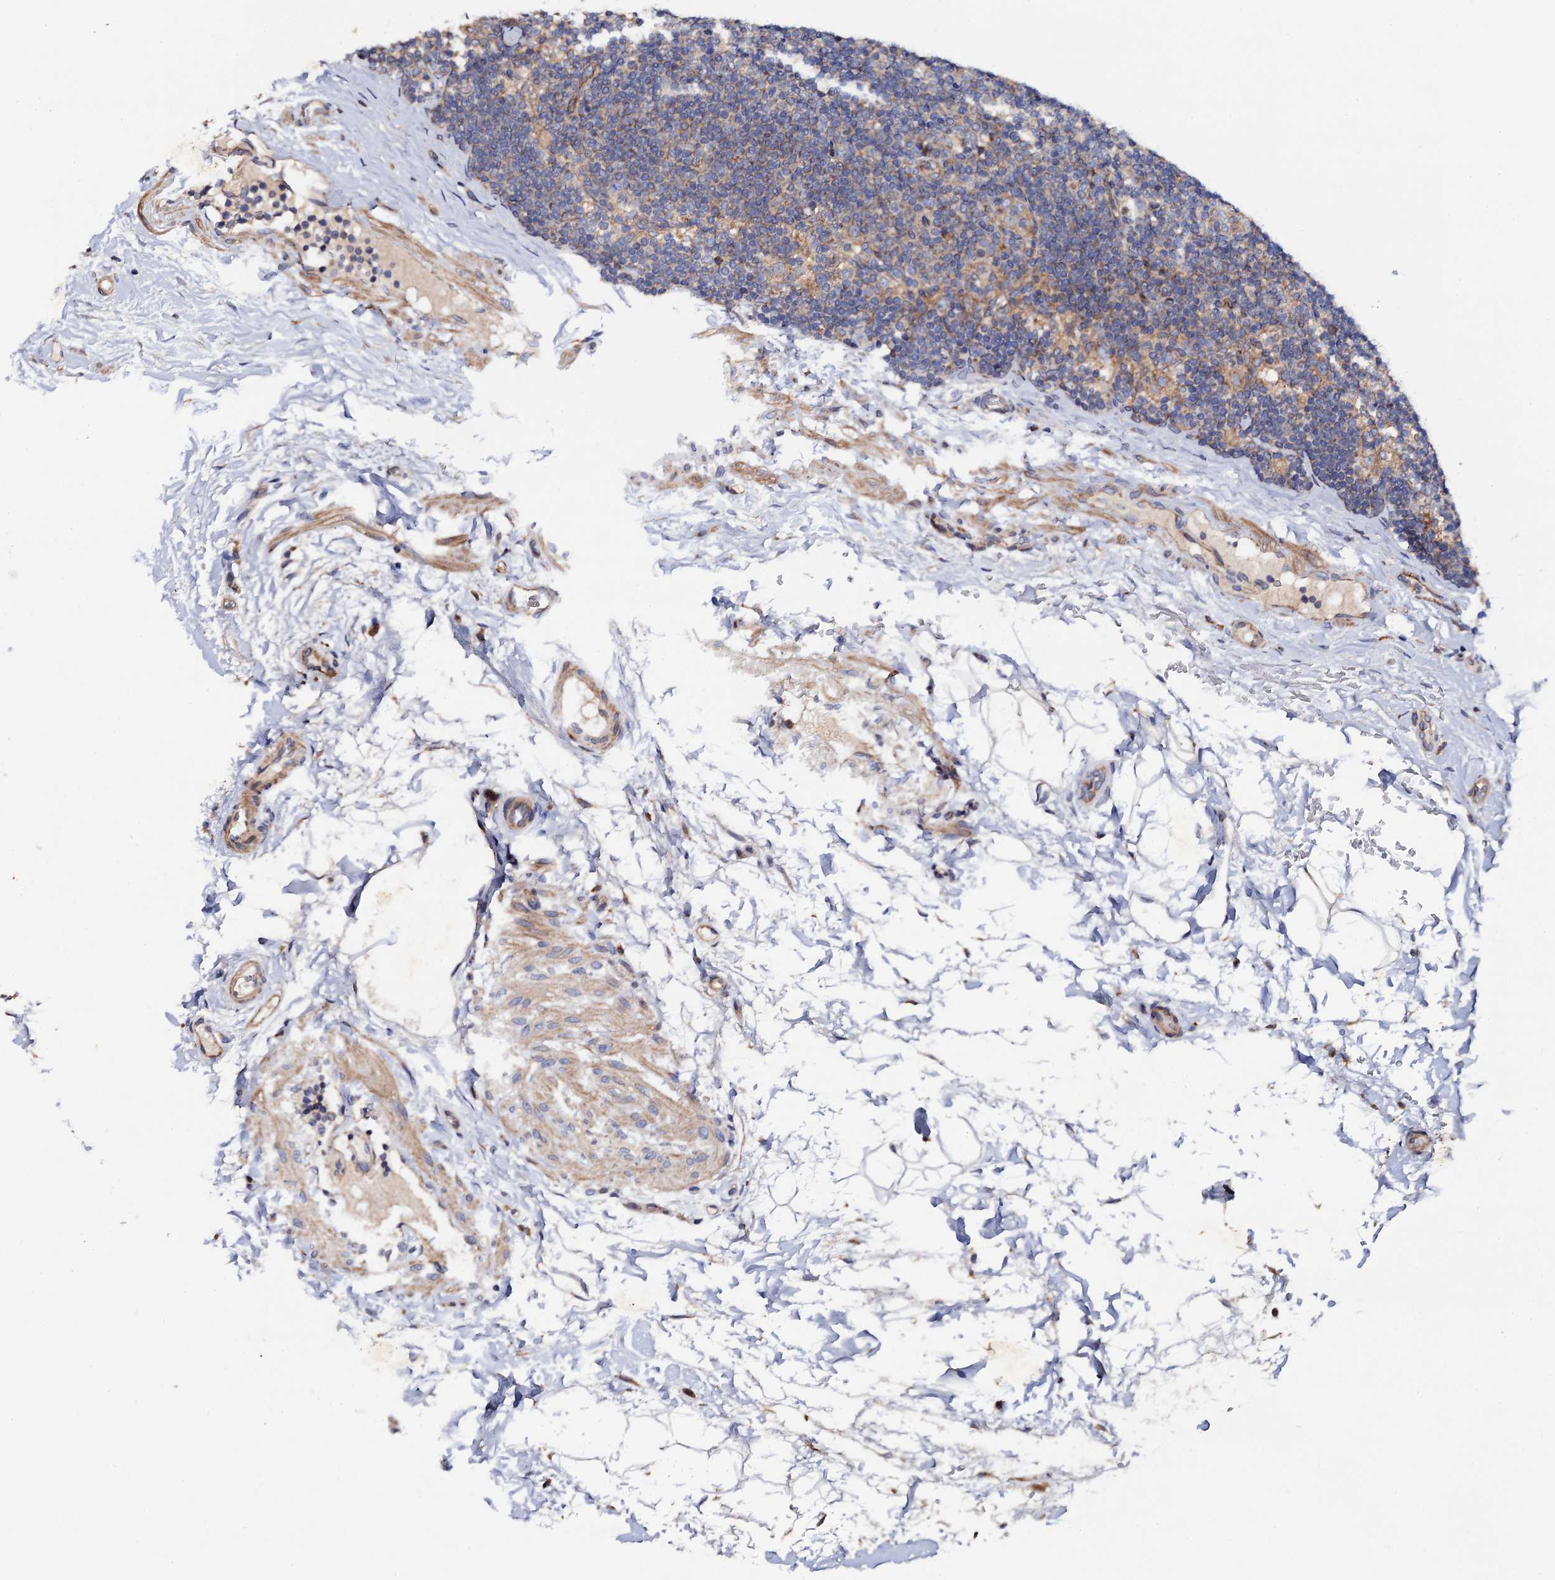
{"staining": {"intensity": "weak", "quantity": "<25%", "location": "cytoplasmic/membranous"}, "tissue": "lymph node", "cell_type": "Germinal center cells", "image_type": "normal", "snomed": [{"axis": "morphology", "description": "Normal tissue, NOS"}, {"axis": "topography", "description": "Lymph node"}], "caption": "Immunohistochemistry image of normal lymph node: lymph node stained with DAB (3,3'-diaminobenzidine) displays no significant protein expression in germinal center cells. (DAB (3,3'-diaminobenzidine) IHC visualized using brightfield microscopy, high magnification).", "gene": "MRPL48", "patient": {"sex": "female", "age": 22}}